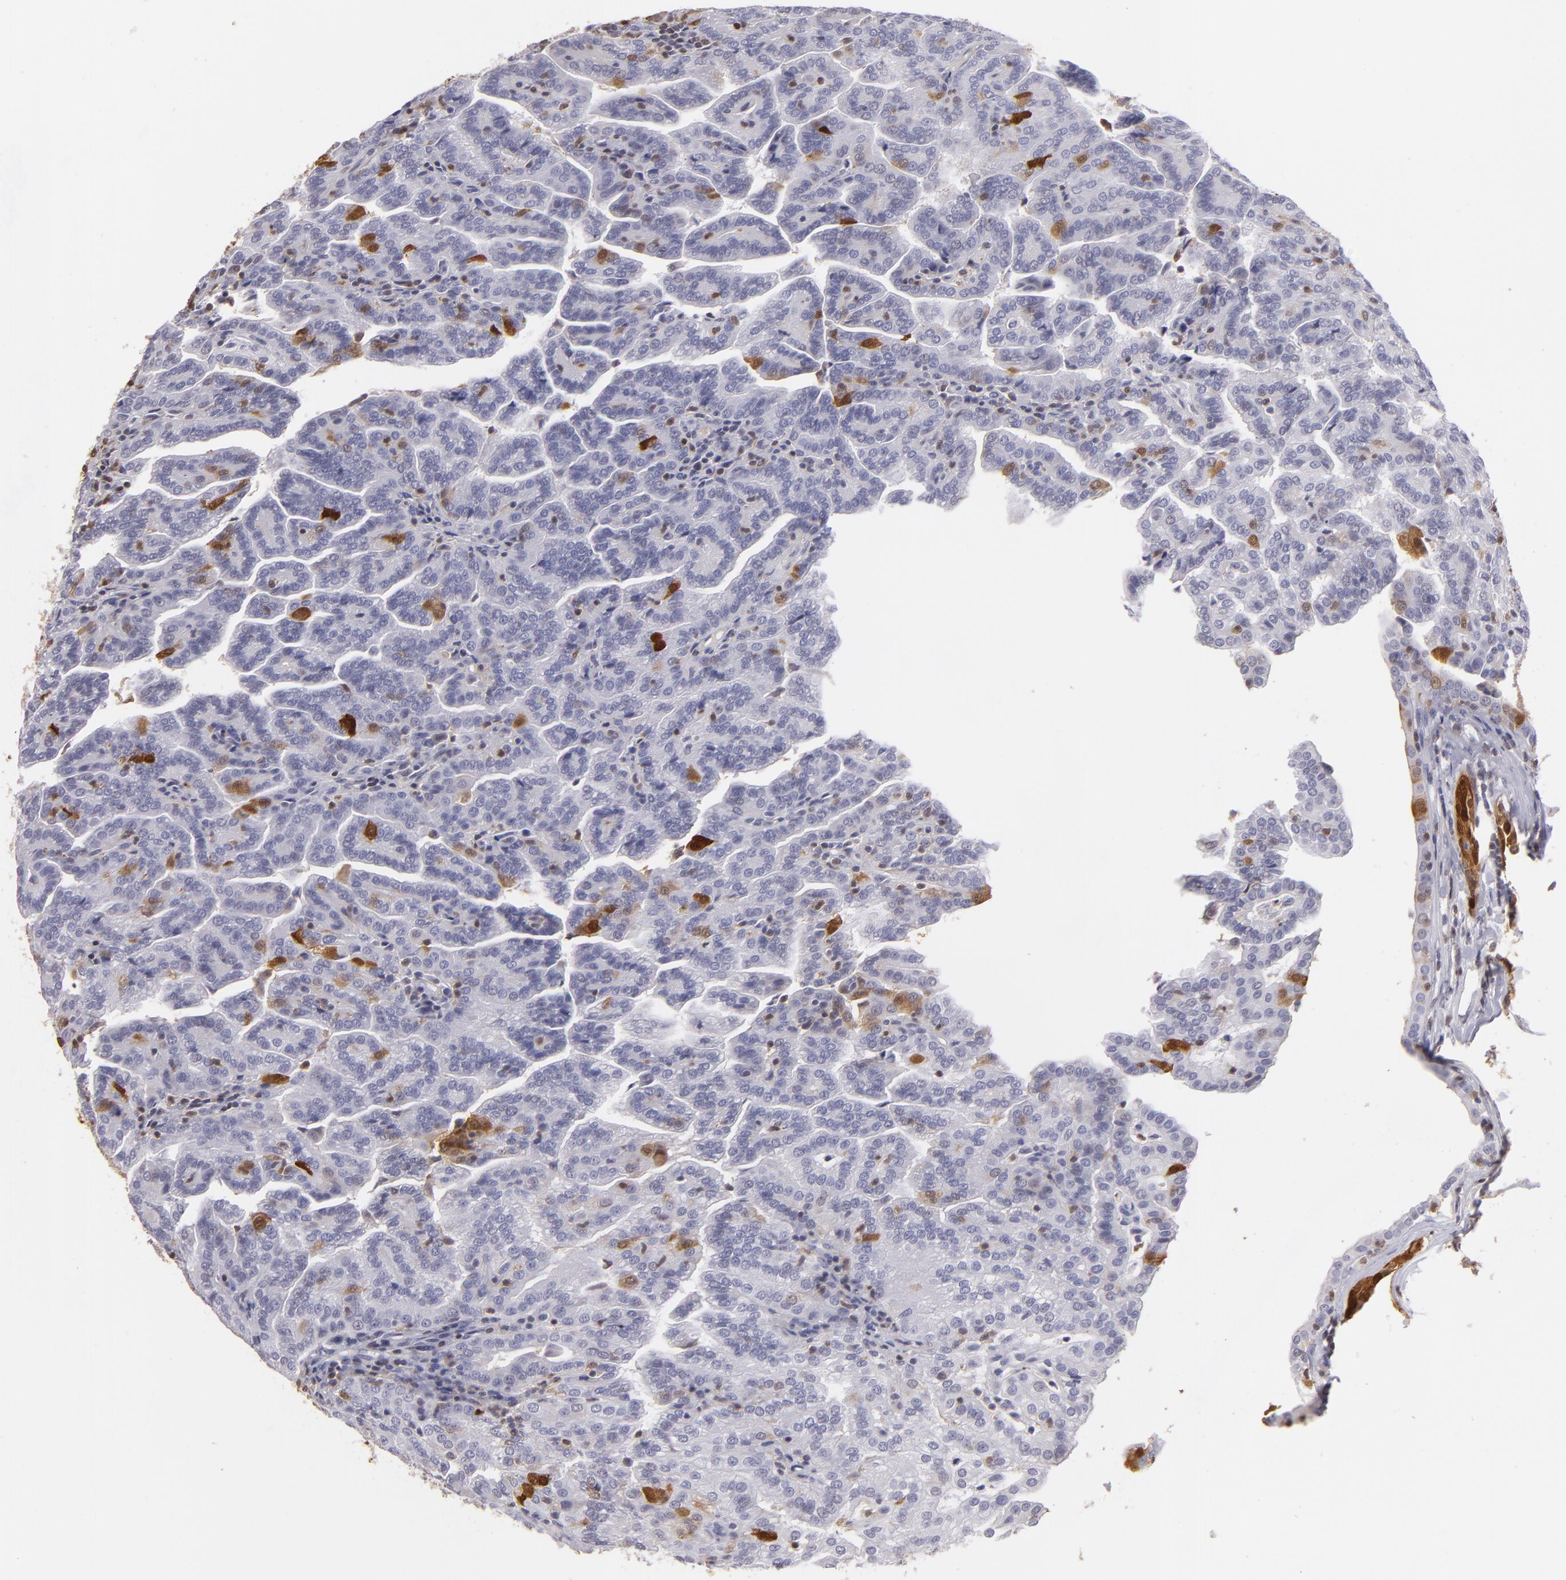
{"staining": {"intensity": "moderate", "quantity": "<25%", "location": "cytoplasmic/membranous,nuclear"}, "tissue": "renal cancer", "cell_type": "Tumor cells", "image_type": "cancer", "snomed": [{"axis": "morphology", "description": "Adenocarcinoma, NOS"}, {"axis": "topography", "description": "Kidney"}], "caption": "Tumor cells exhibit low levels of moderate cytoplasmic/membranous and nuclear positivity in about <25% of cells in human adenocarcinoma (renal).", "gene": "S100A2", "patient": {"sex": "male", "age": 61}}